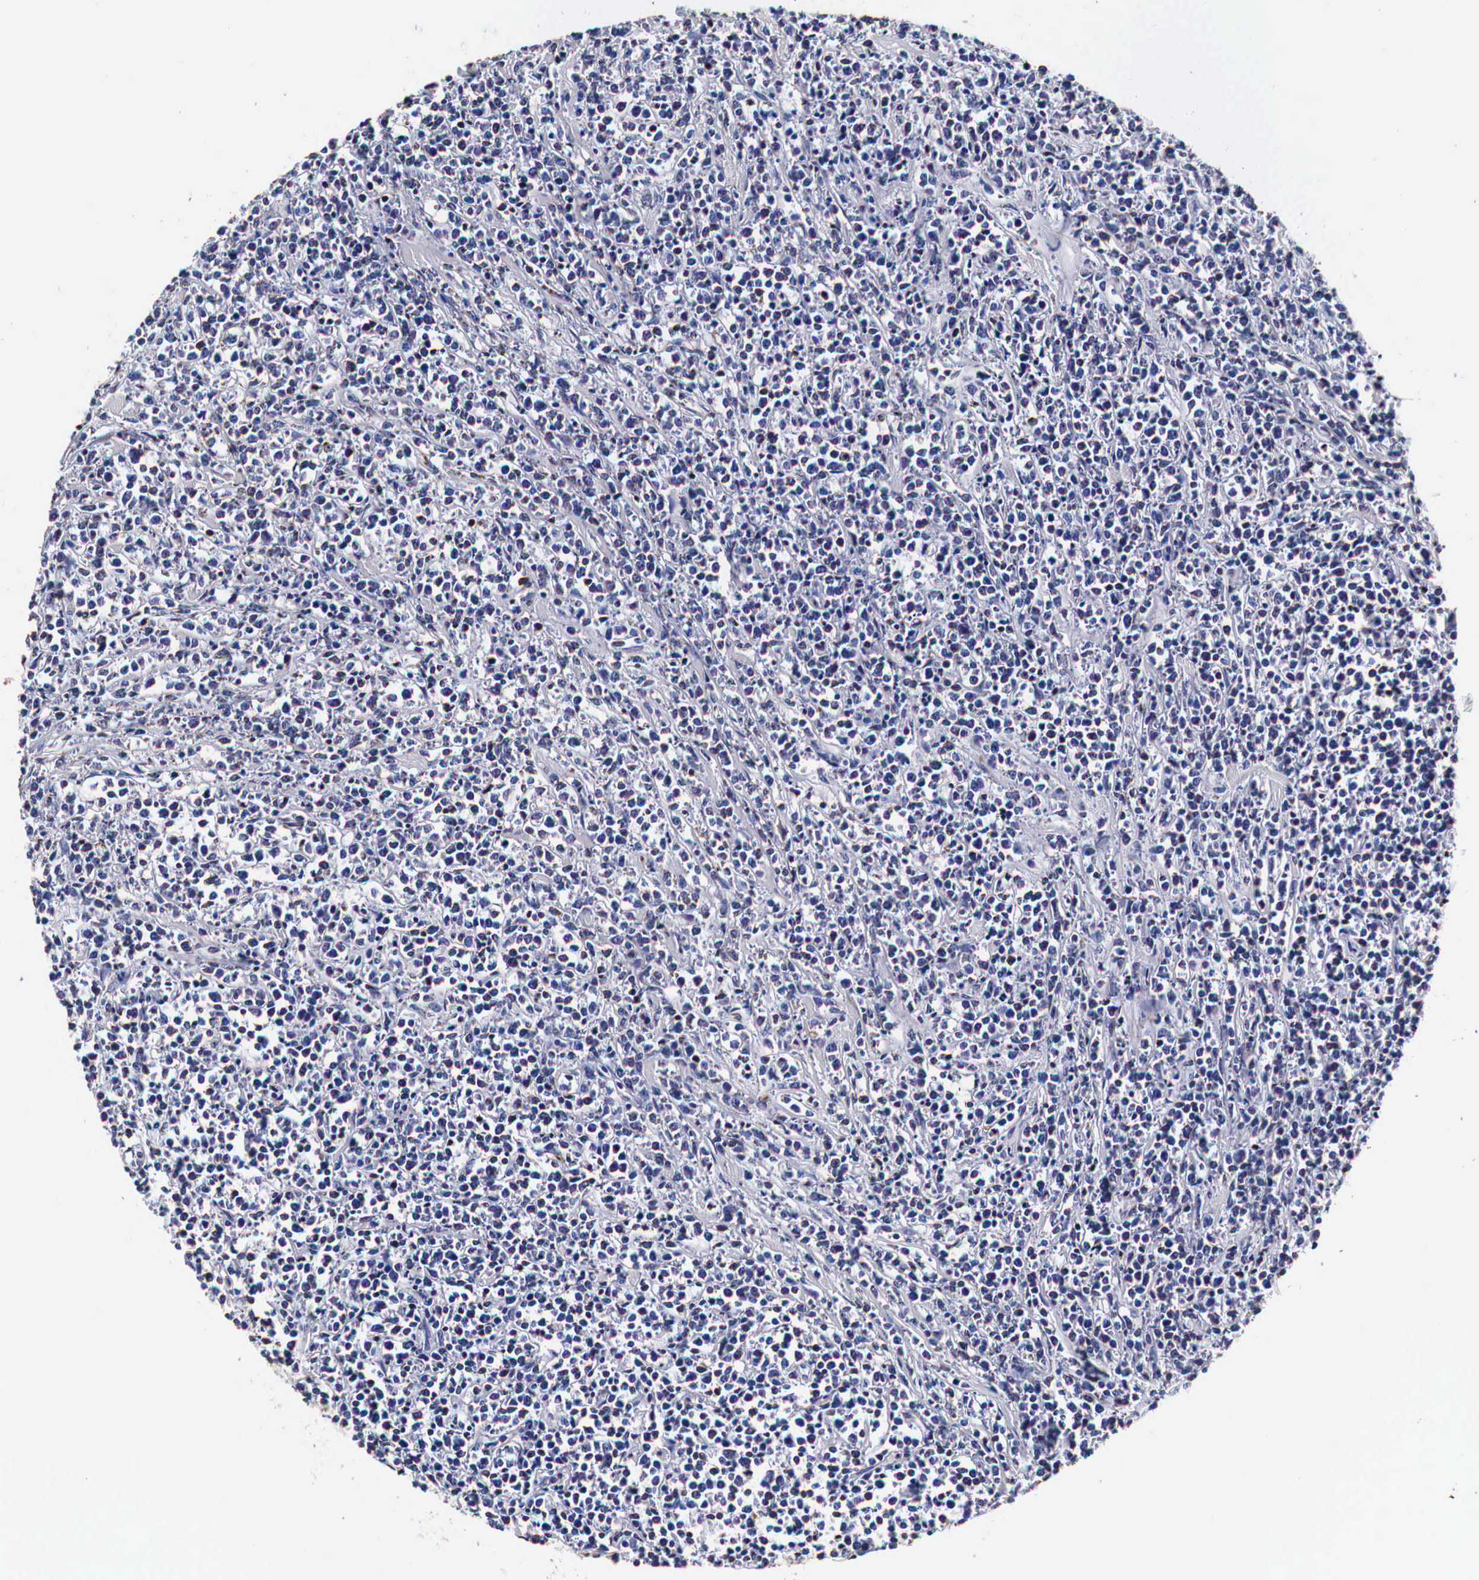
{"staining": {"intensity": "negative", "quantity": "none", "location": "none"}, "tissue": "lymphoma", "cell_type": "Tumor cells", "image_type": "cancer", "snomed": [{"axis": "morphology", "description": "Malignant lymphoma, non-Hodgkin's type, High grade"}, {"axis": "topography", "description": "Small intestine"}, {"axis": "topography", "description": "Colon"}], "caption": "Tumor cells show no significant protein positivity in high-grade malignant lymphoma, non-Hodgkin's type.", "gene": "CKAP4", "patient": {"sex": "male", "age": 8}}